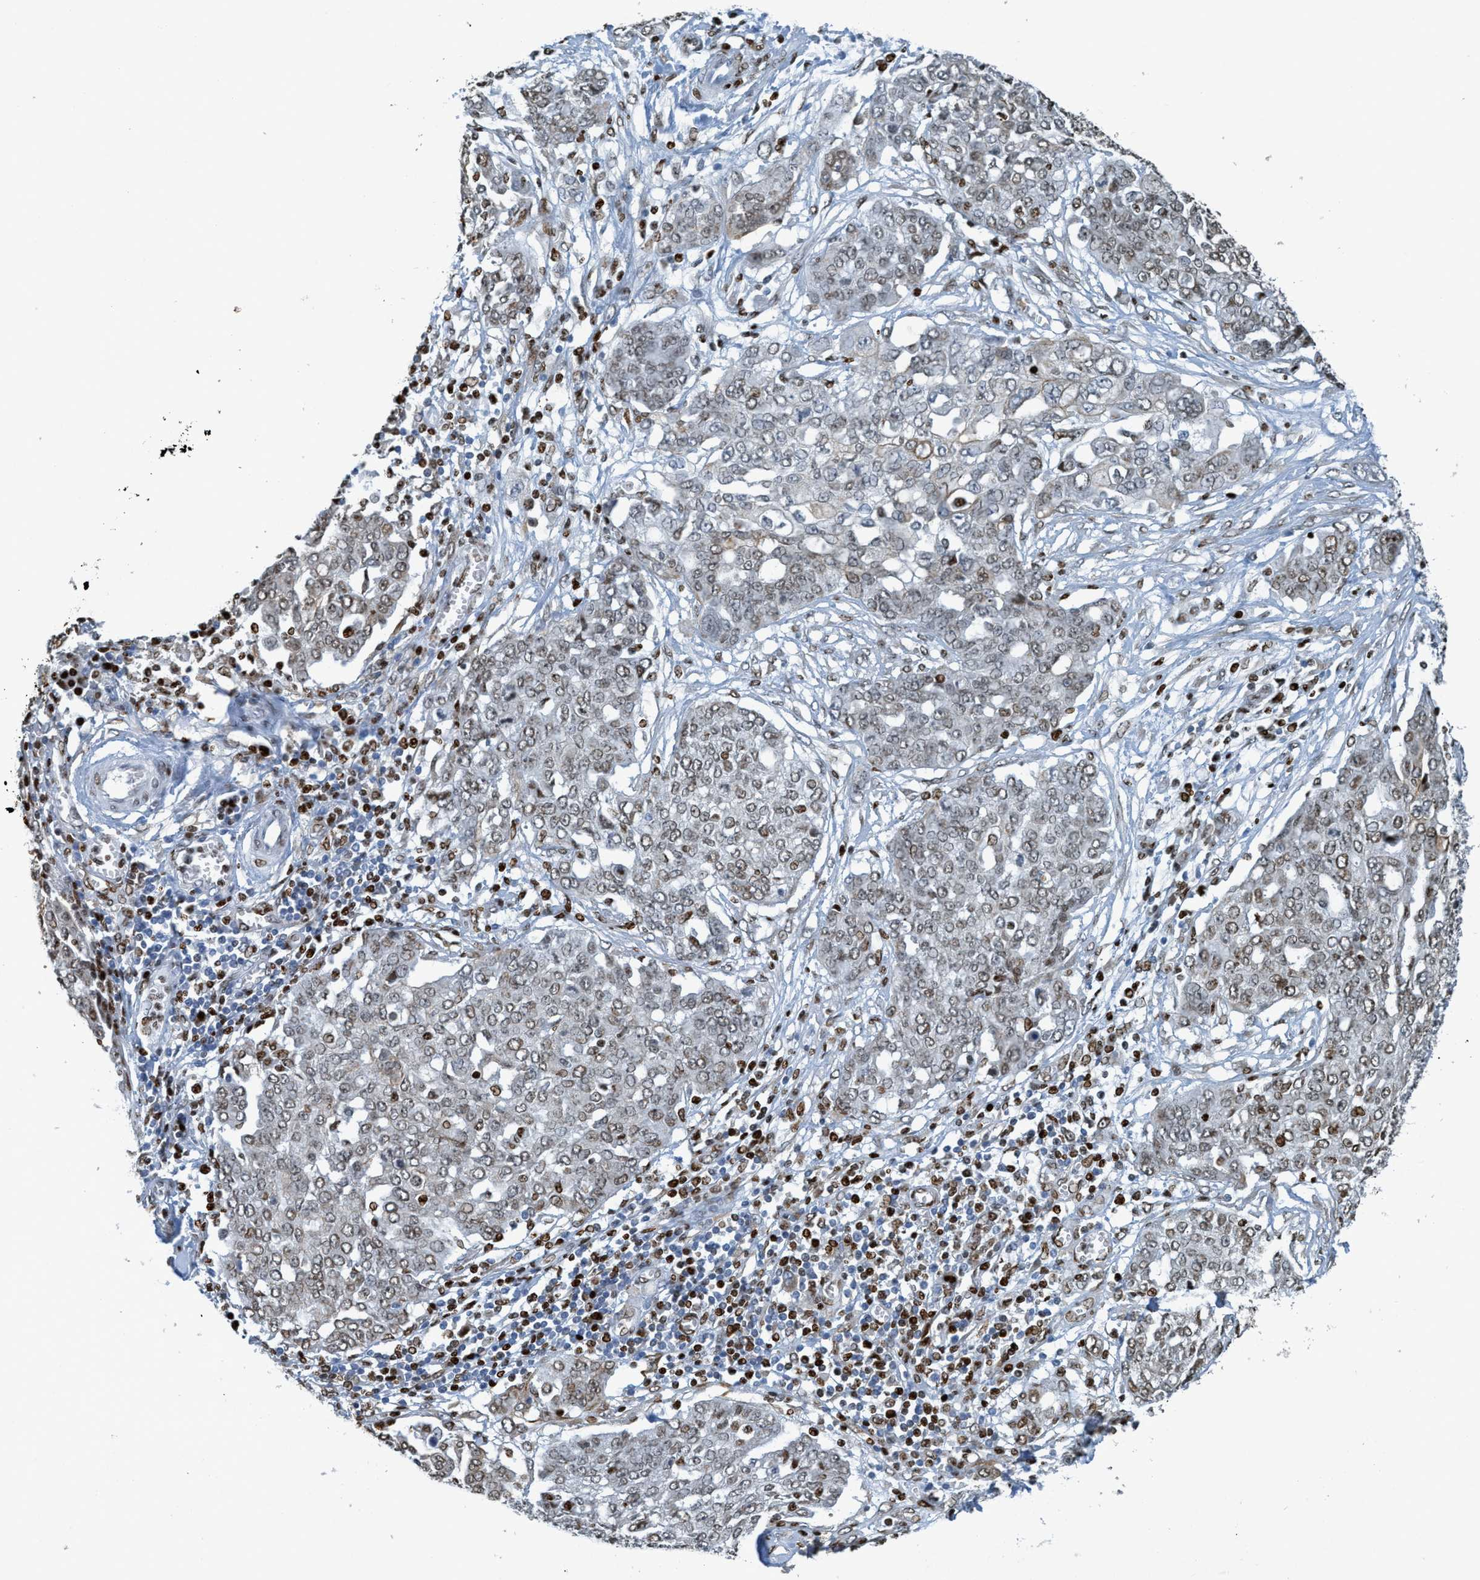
{"staining": {"intensity": "weak", "quantity": "25%-75%", "location": "cytoplasmic/membranous,nuclear"}, "tissue": "ovarian cancer", "cell_type": "Tumor cells", "image_type": "cancer", "snomed": [{"axis": "morphology", "description": "Cystadenocarcinoma, serous, NOS"}, {"axis": "topography", "description": "Soft tissue"}, {"axis": "topography", "description": "Ovary"}], "caption": "DAB (3,3'-diaminobenzidine) immunohistochemical staining of serous cystadenocarcinoma (ovarian) demonstrates weak cytoplasmic/membranous and nuclear protein positivity in about 25%-75% of tumor cells.", "gene": "SH3D19", "patient": {"sex": "female", "age": 57}}